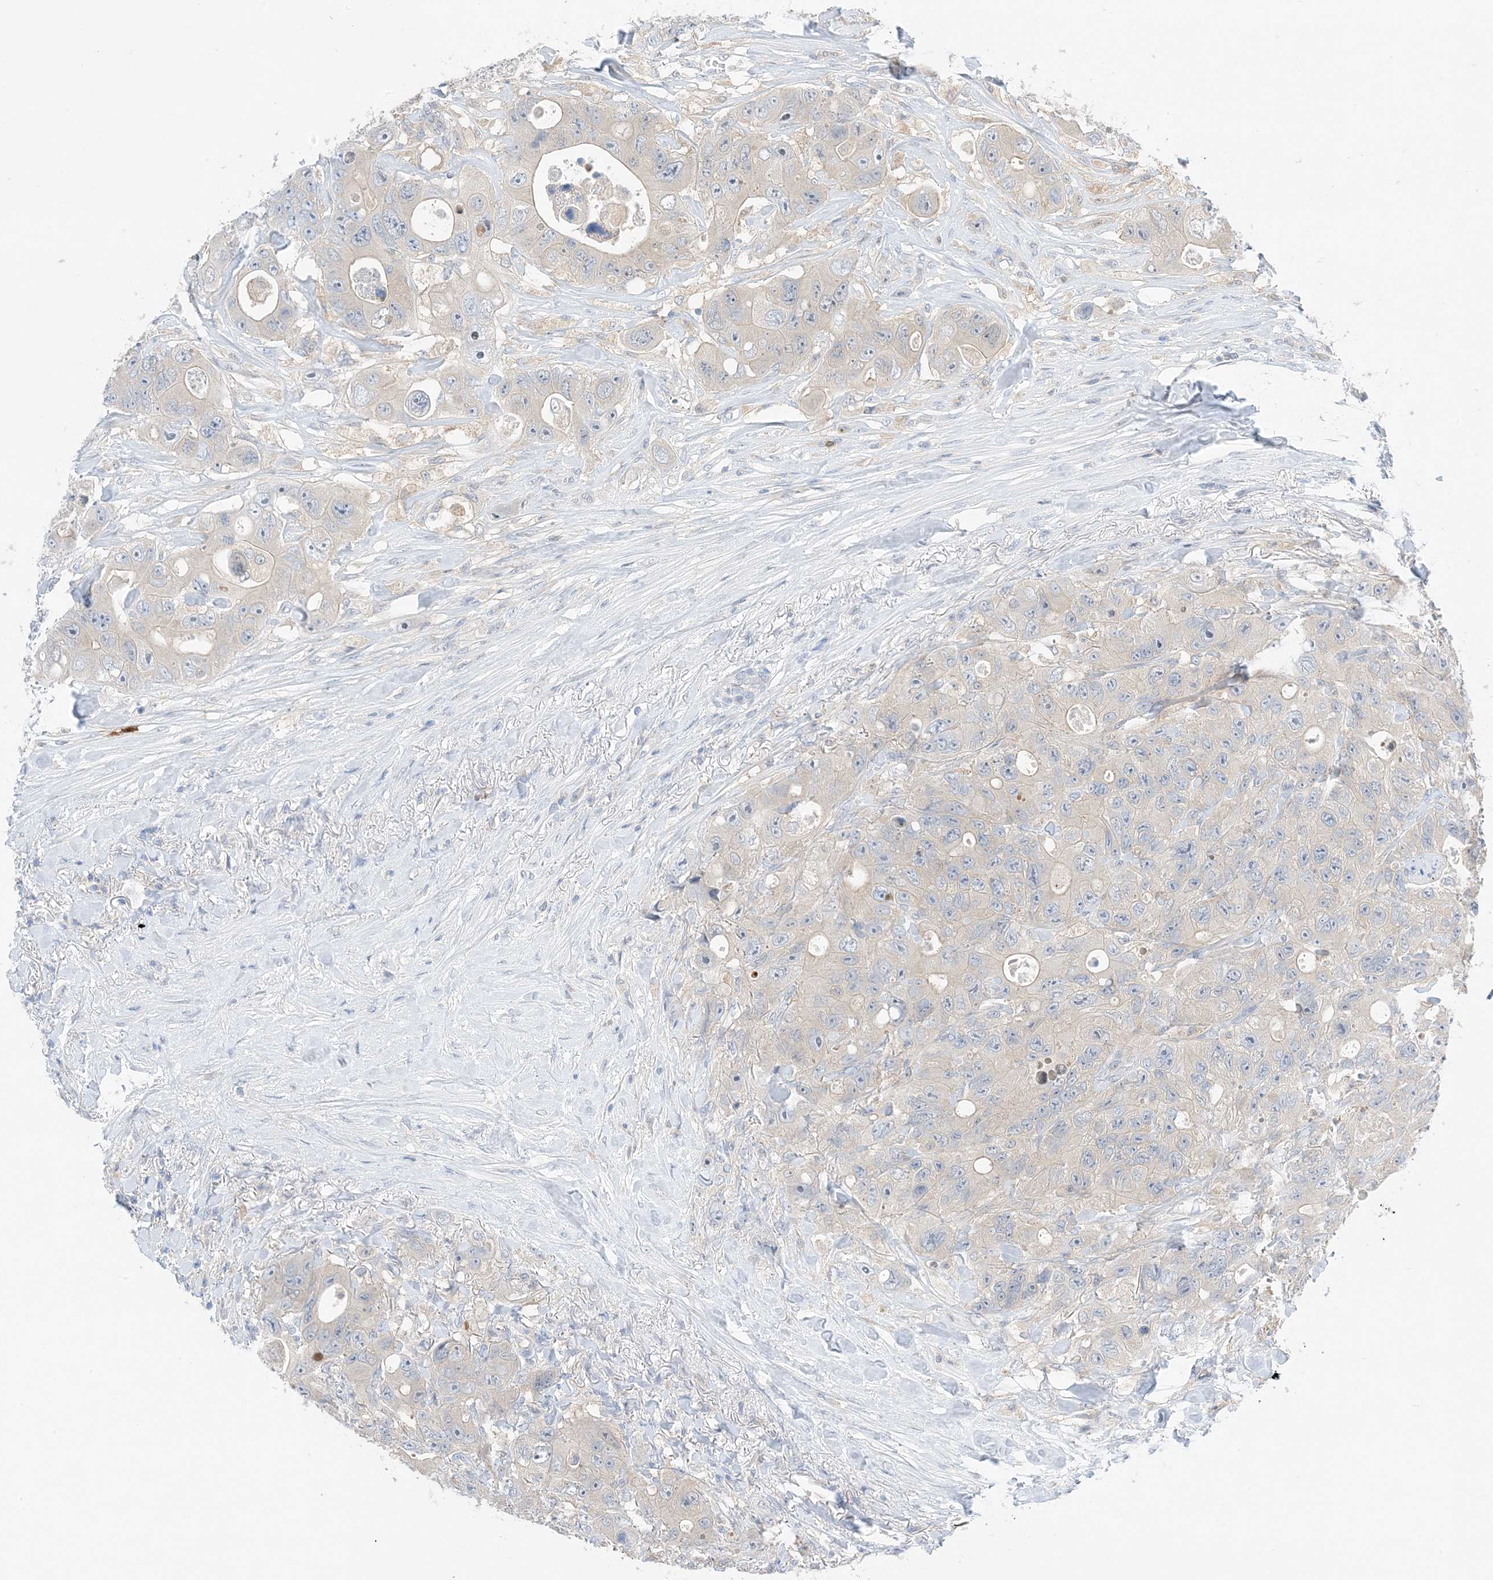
{"staining": {"intensity": "negative", "quantity": "none", "location": "none"}, "tissue": "colorectal cancer", "cell_type": "Tumor cells", "image_type": "cancer", "snomed": [{"axis": "morphology", "description": "Adenocarcinoma, NOS"}, {"axis": "topography", "description": "Colon"}], "caption": "Human adenocarcinoma (colorectal) stained for a protein using IHC reveals no staining in tumor cells.", "gene": "KIFBP", "patient": {"sex": "female", "age": 46}}